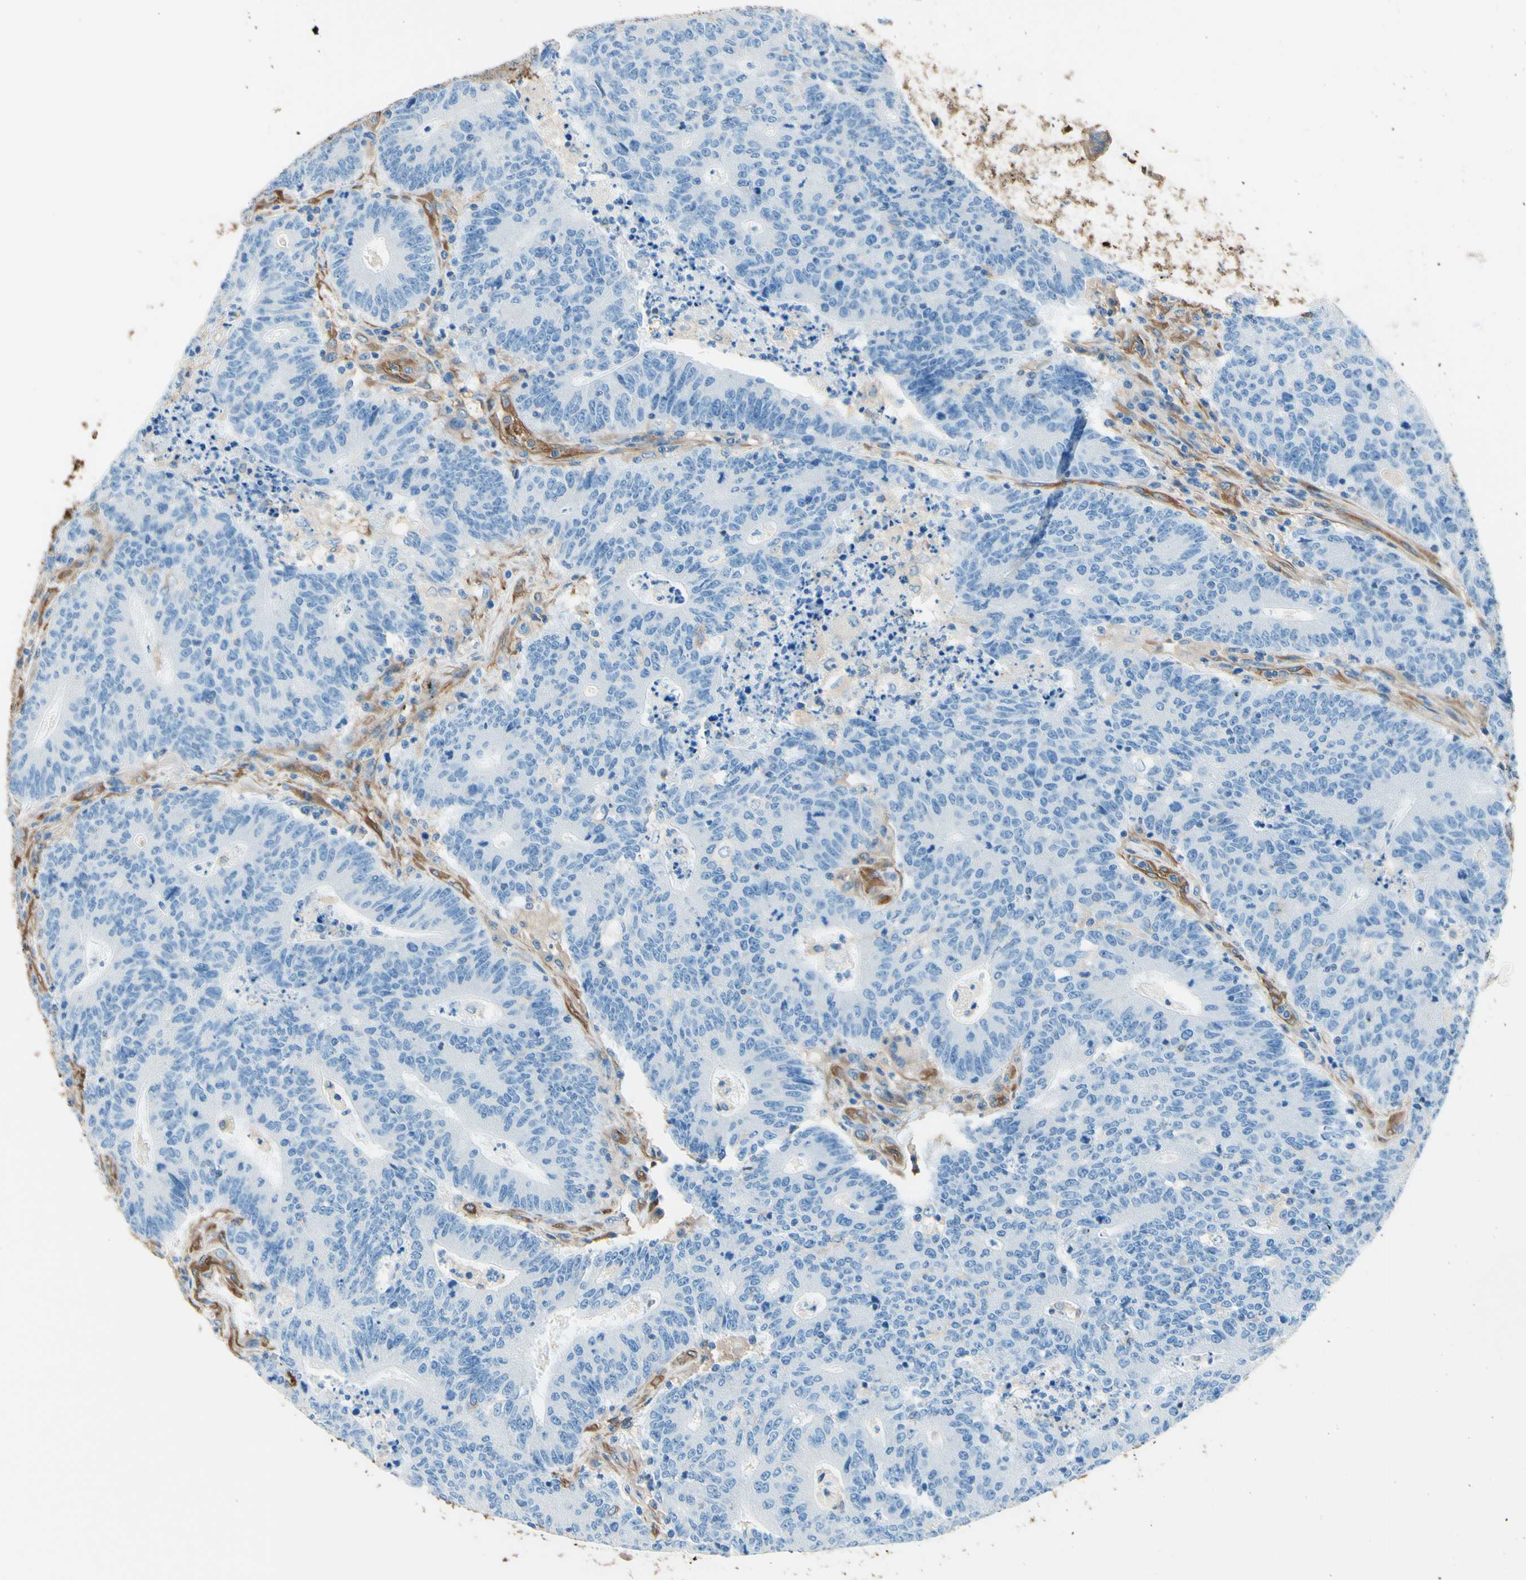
{"staining": {"intensity": "negative", "quantity": "none", "location": "none"}, "tissue": "colorectal cancer", "cell_type": "Tumor cells", "image_type": "cancer", "snomed": [{"axis": "morphology", "description": "Normal tissue, NOS"}, {"axis": "morphology", "description": "Adenocarcinoma, NOS"}, {"axis": "topography", "description": "Colon"}], "caption": "Tumor cells are negative for protein expression in human colorectal adenocarcinoma.", "gene": "DPYSL3", "patient": {"sex": "female", "age": 75}}